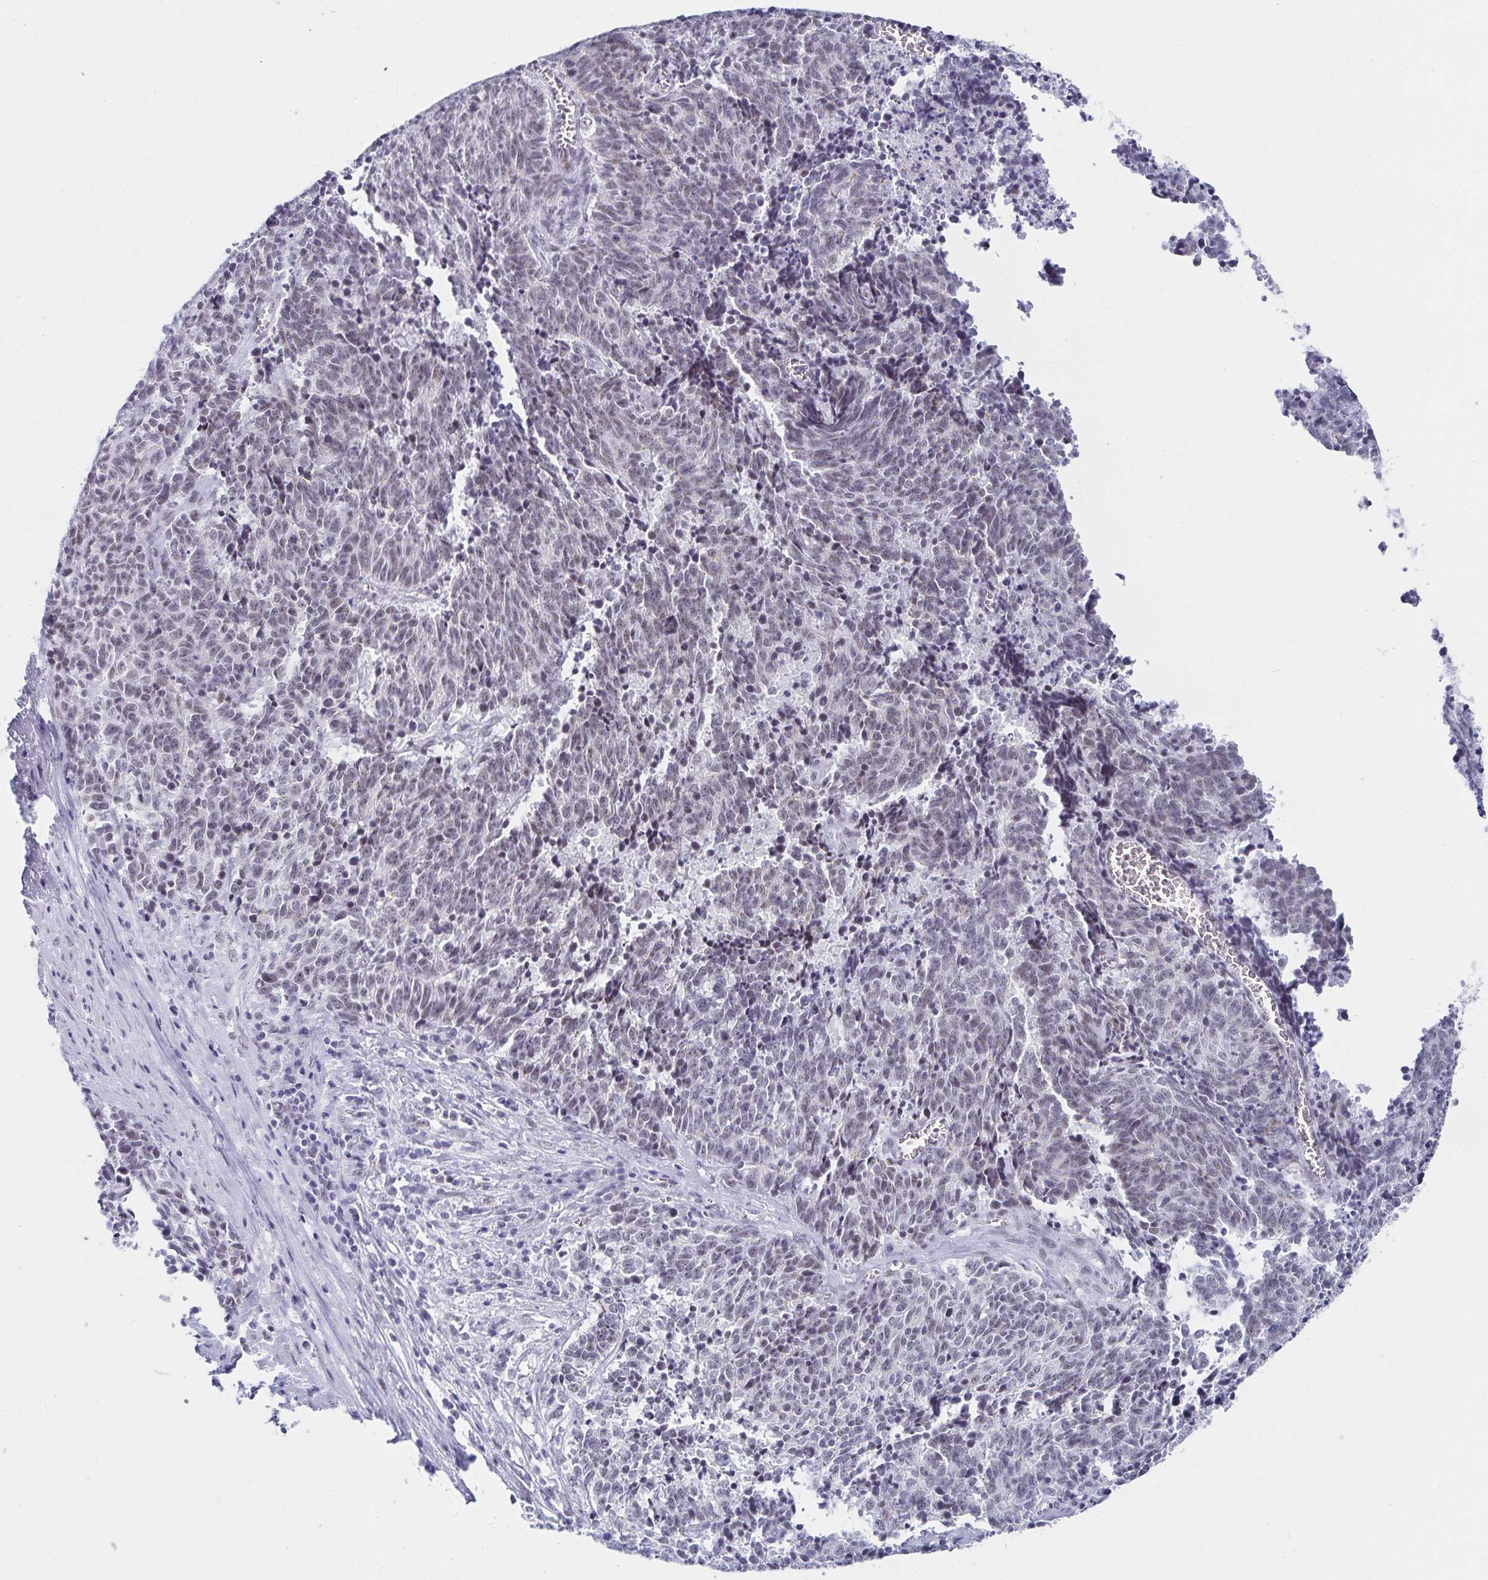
{"staining": {"intensity": "weak", "quantity": "<25%", "location": "nuclear"}, "tissue": "cervical cancer", "cell_type": "Tumor cells", "image_type": "cancer", "snomed": [{"axis": "morphology", "description": "Squamous cell carcinoma, NOS"}, {"axis": "topography", "description": "Cervix"}], "caption": "This is a image of immunohistochemistry staining of squamous cell carcinoma (cervical), which shows no expression in tumor cells.", "gene": "C20orf85", "patient": {"sex": "female", "age": 29}}